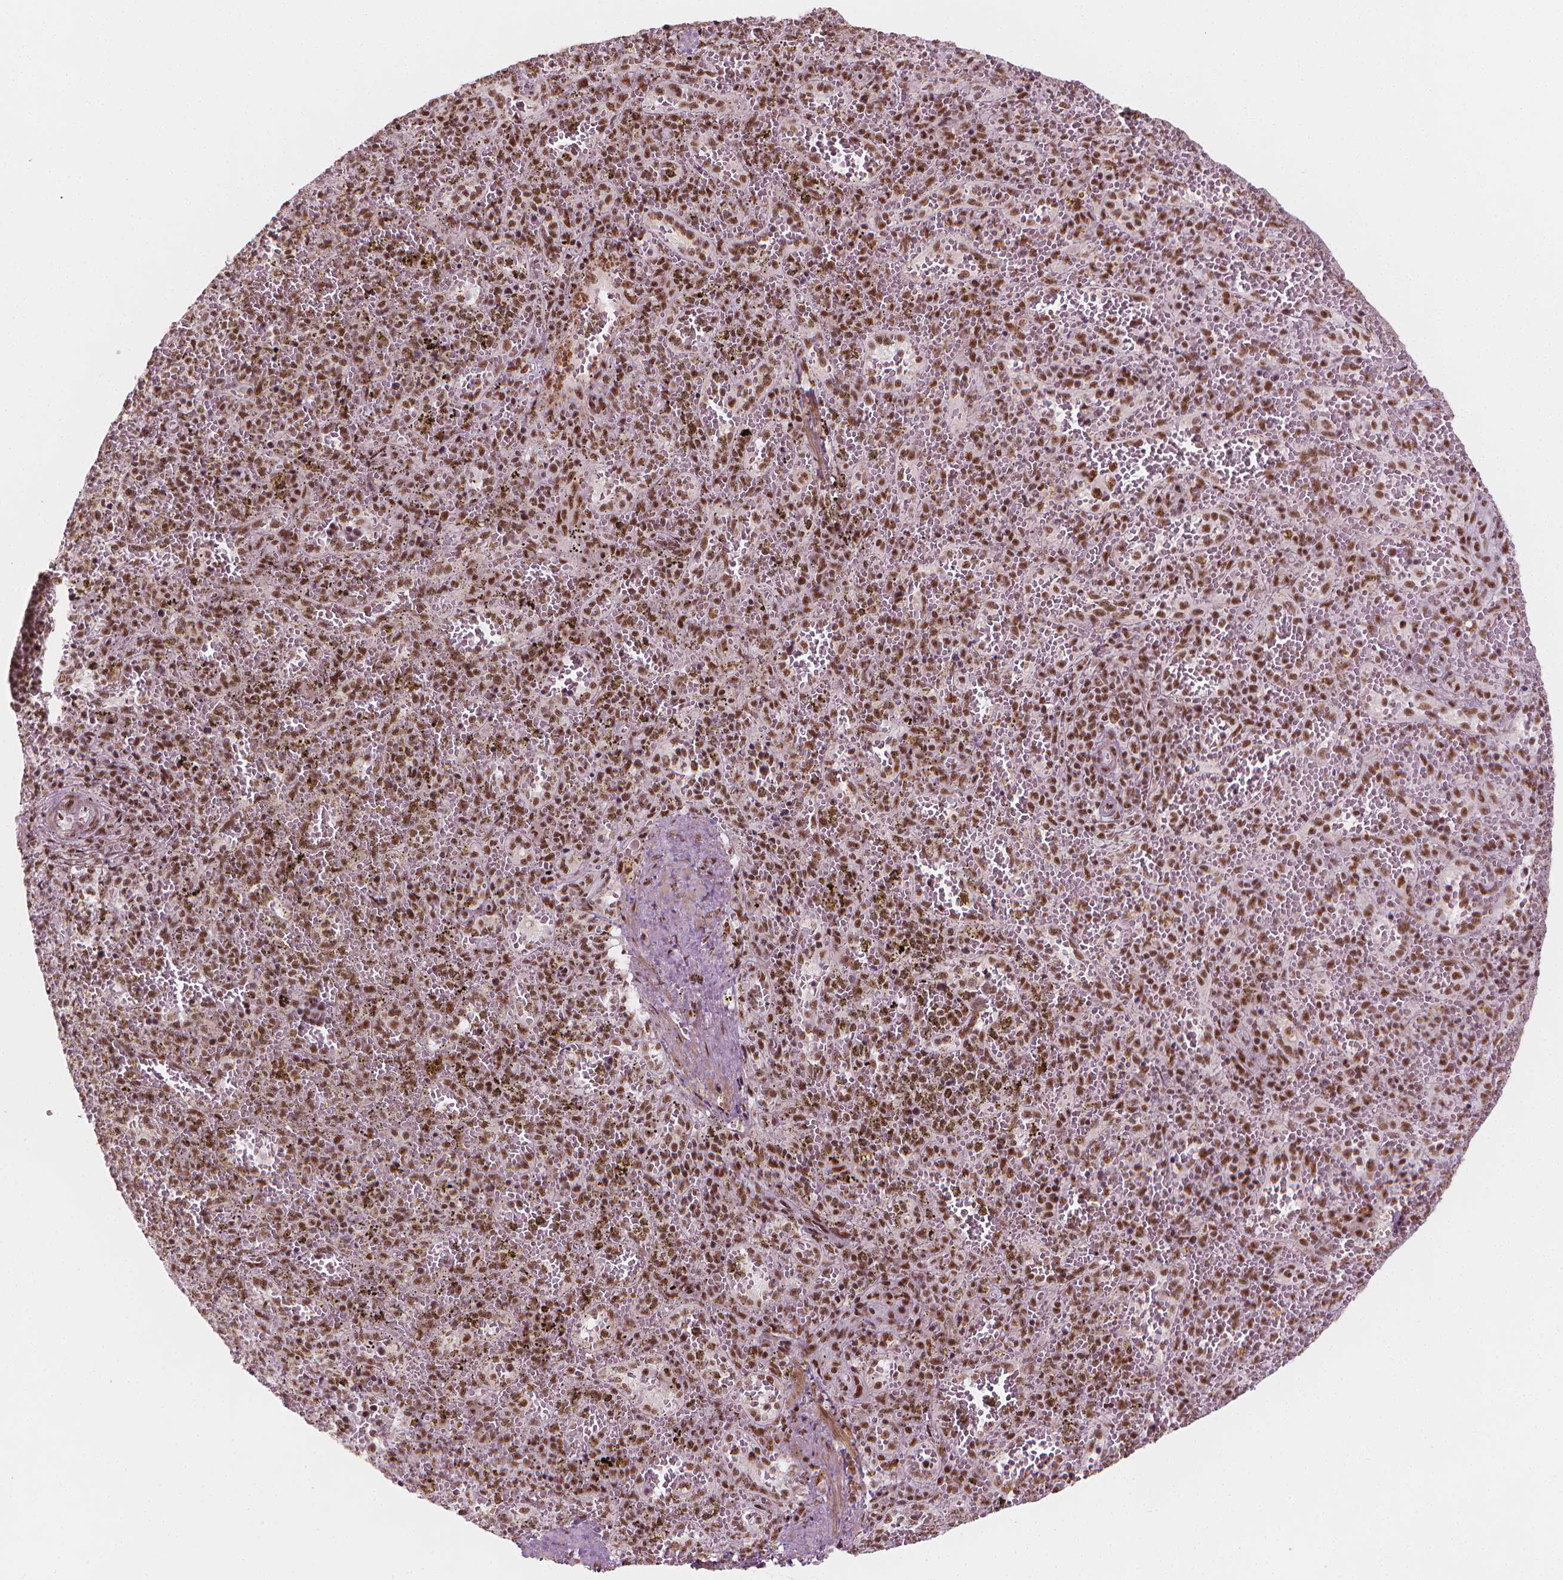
{"staining": {"intensity": "strong", "quantity": ">75%", "location": "nuclear"}, "tissue": "spleen", "cell_type": "Cells in red pulp", "image_type": "normal", "snomed": [{"axis": "morphology", "description": "Normal tissue, NOS"}, {"axis": "topography", "description": "Spleen"}], "caption": "Immunohistochemical staining of normal spleen shows >75% levels of strong nuclear protein expression in about >75% of cells in red pulp.", "gene": "ELF2", "patient": {"sex": "female", "age": 50}}